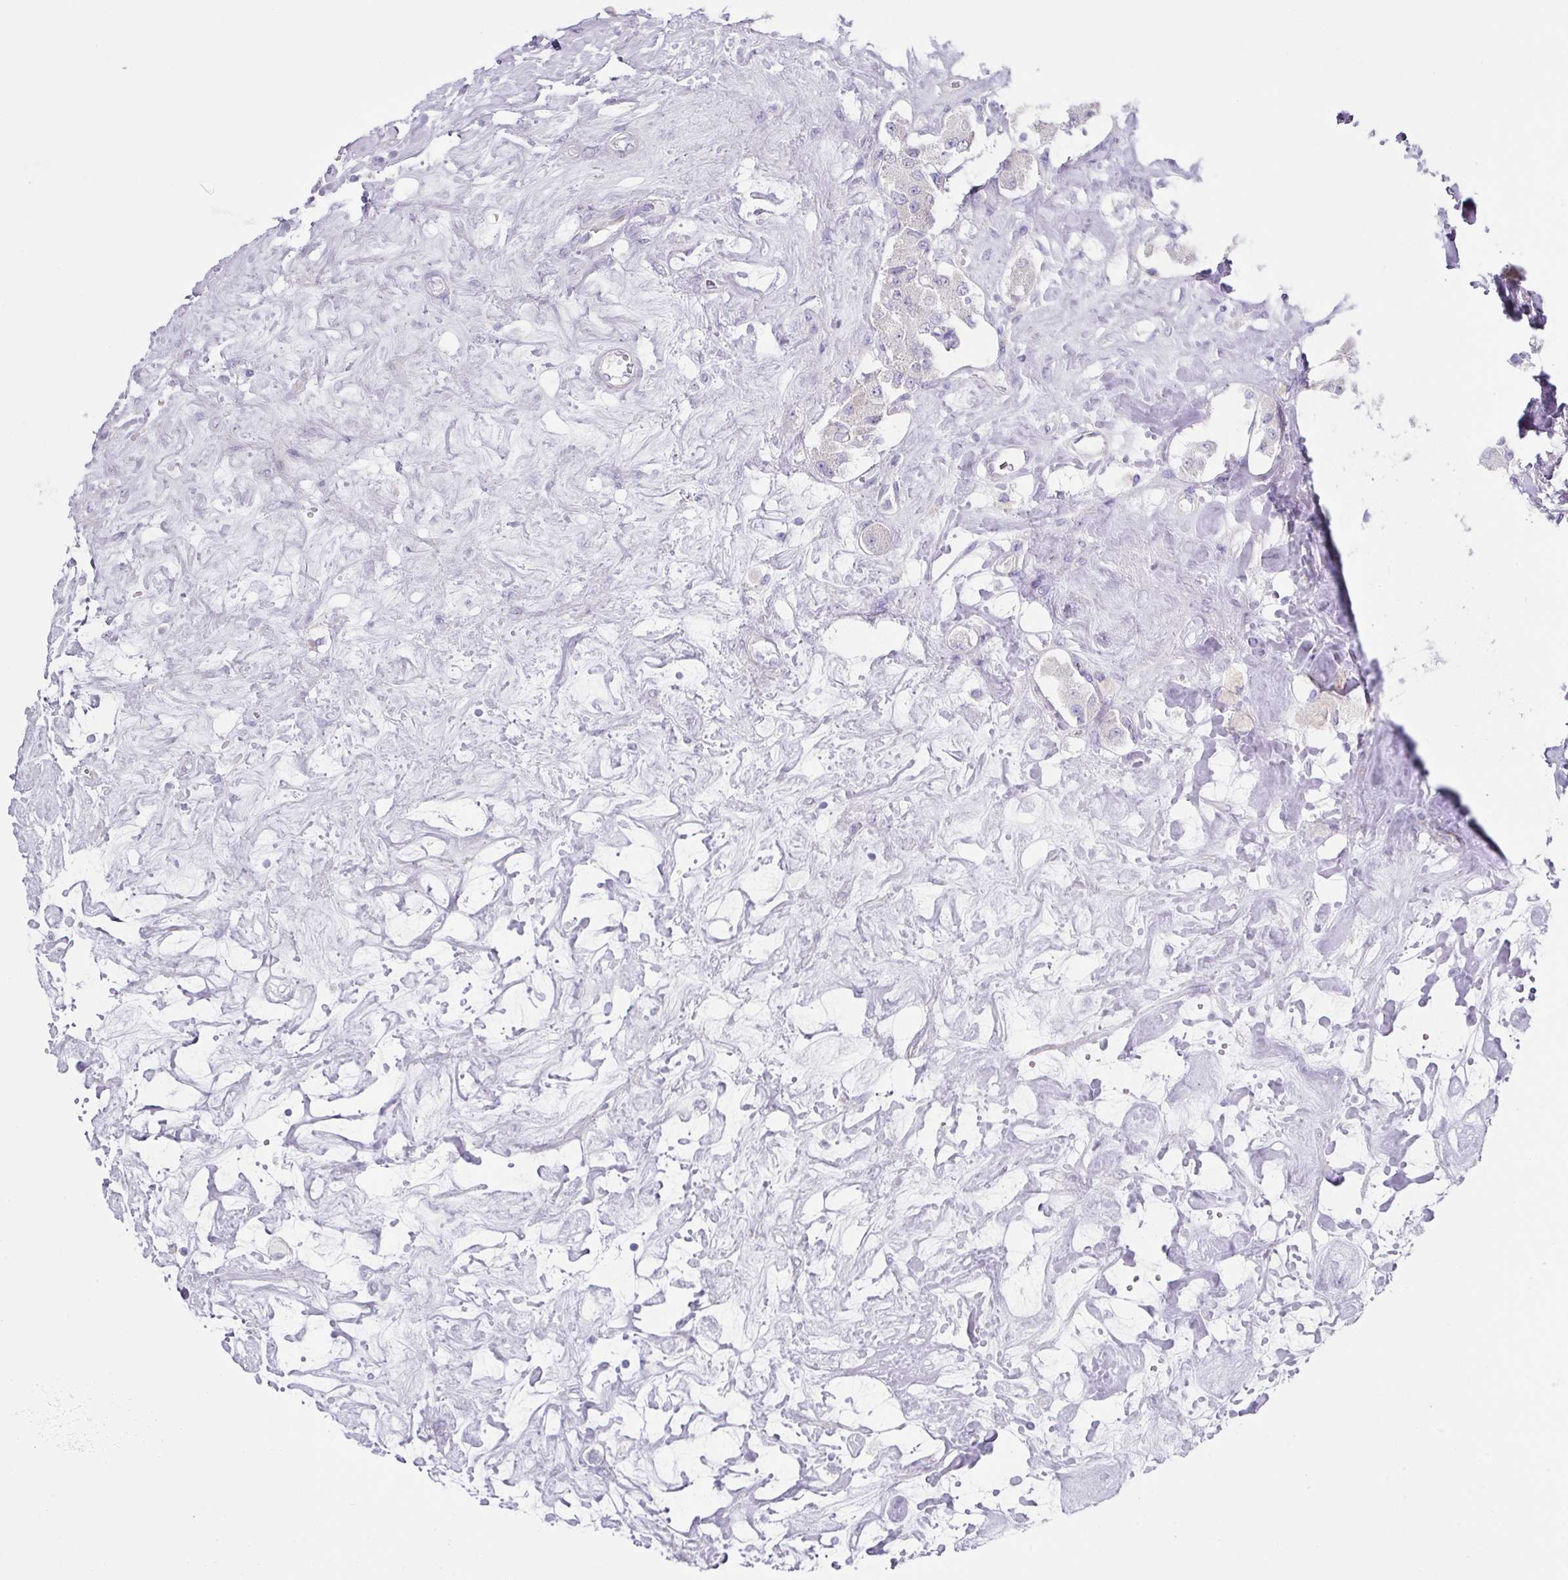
{"staining": {"intensity": "negative", "quantity": "none", "location": "none"}, "tissue": "carcinoid", "cell_type": "Tumor cells", "image_type": "cancer", "snomed": [{"axis": "morphology", "description": "Carcinoid, malignant, NOS"}, {"axis": "topography", "description": "Pancreas"}], "caption": "Immunohistochemistry (IHC) of carcinoid (malignant) exhibits no positivity in tumor cells.", "gene": "TARM1", "patient": {"sex": "male", "age": 41}}